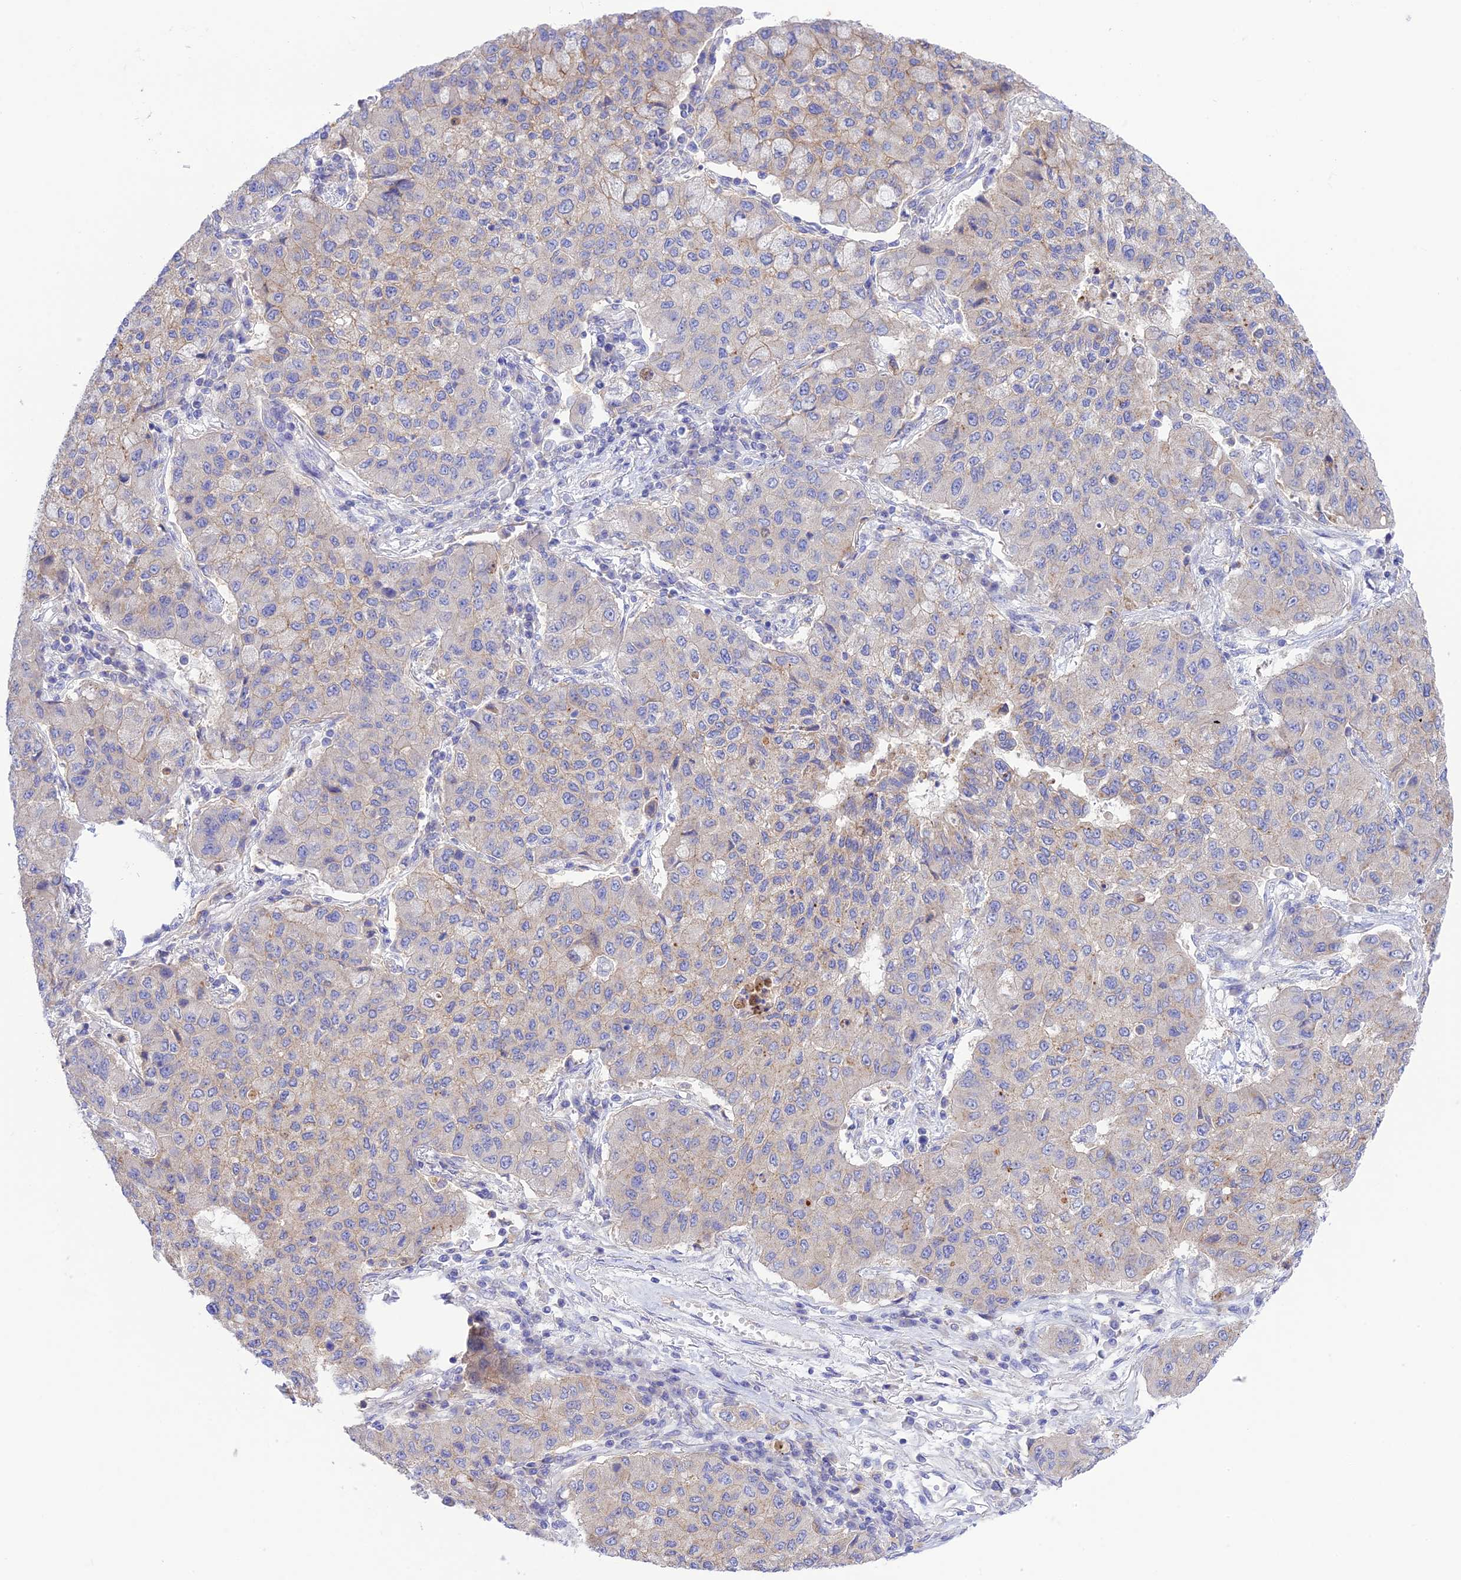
{"staining": {"intensity": "weak", "quantity": "<25%", "location": "cytoplasmic/membranous"}, "tissue": "lung cancer", "cell_type": "Tumor cells", "image_type": "cancer", "snomed": [{"axis": "morphology", "description": "Squamous cell carcinoma, NOS"}, {"axis": "topography", "description": "Lung"}], "caption": "Immunohistochemistry photomicrograph of human lung squamous cell carcinoma stained for a protein (brown), which shows no expression in tumor cells. (DAB IHC with hematoxylin counter stain).", "gene": "CHSY3", "patient": {"sex": "male", "age": 74}}